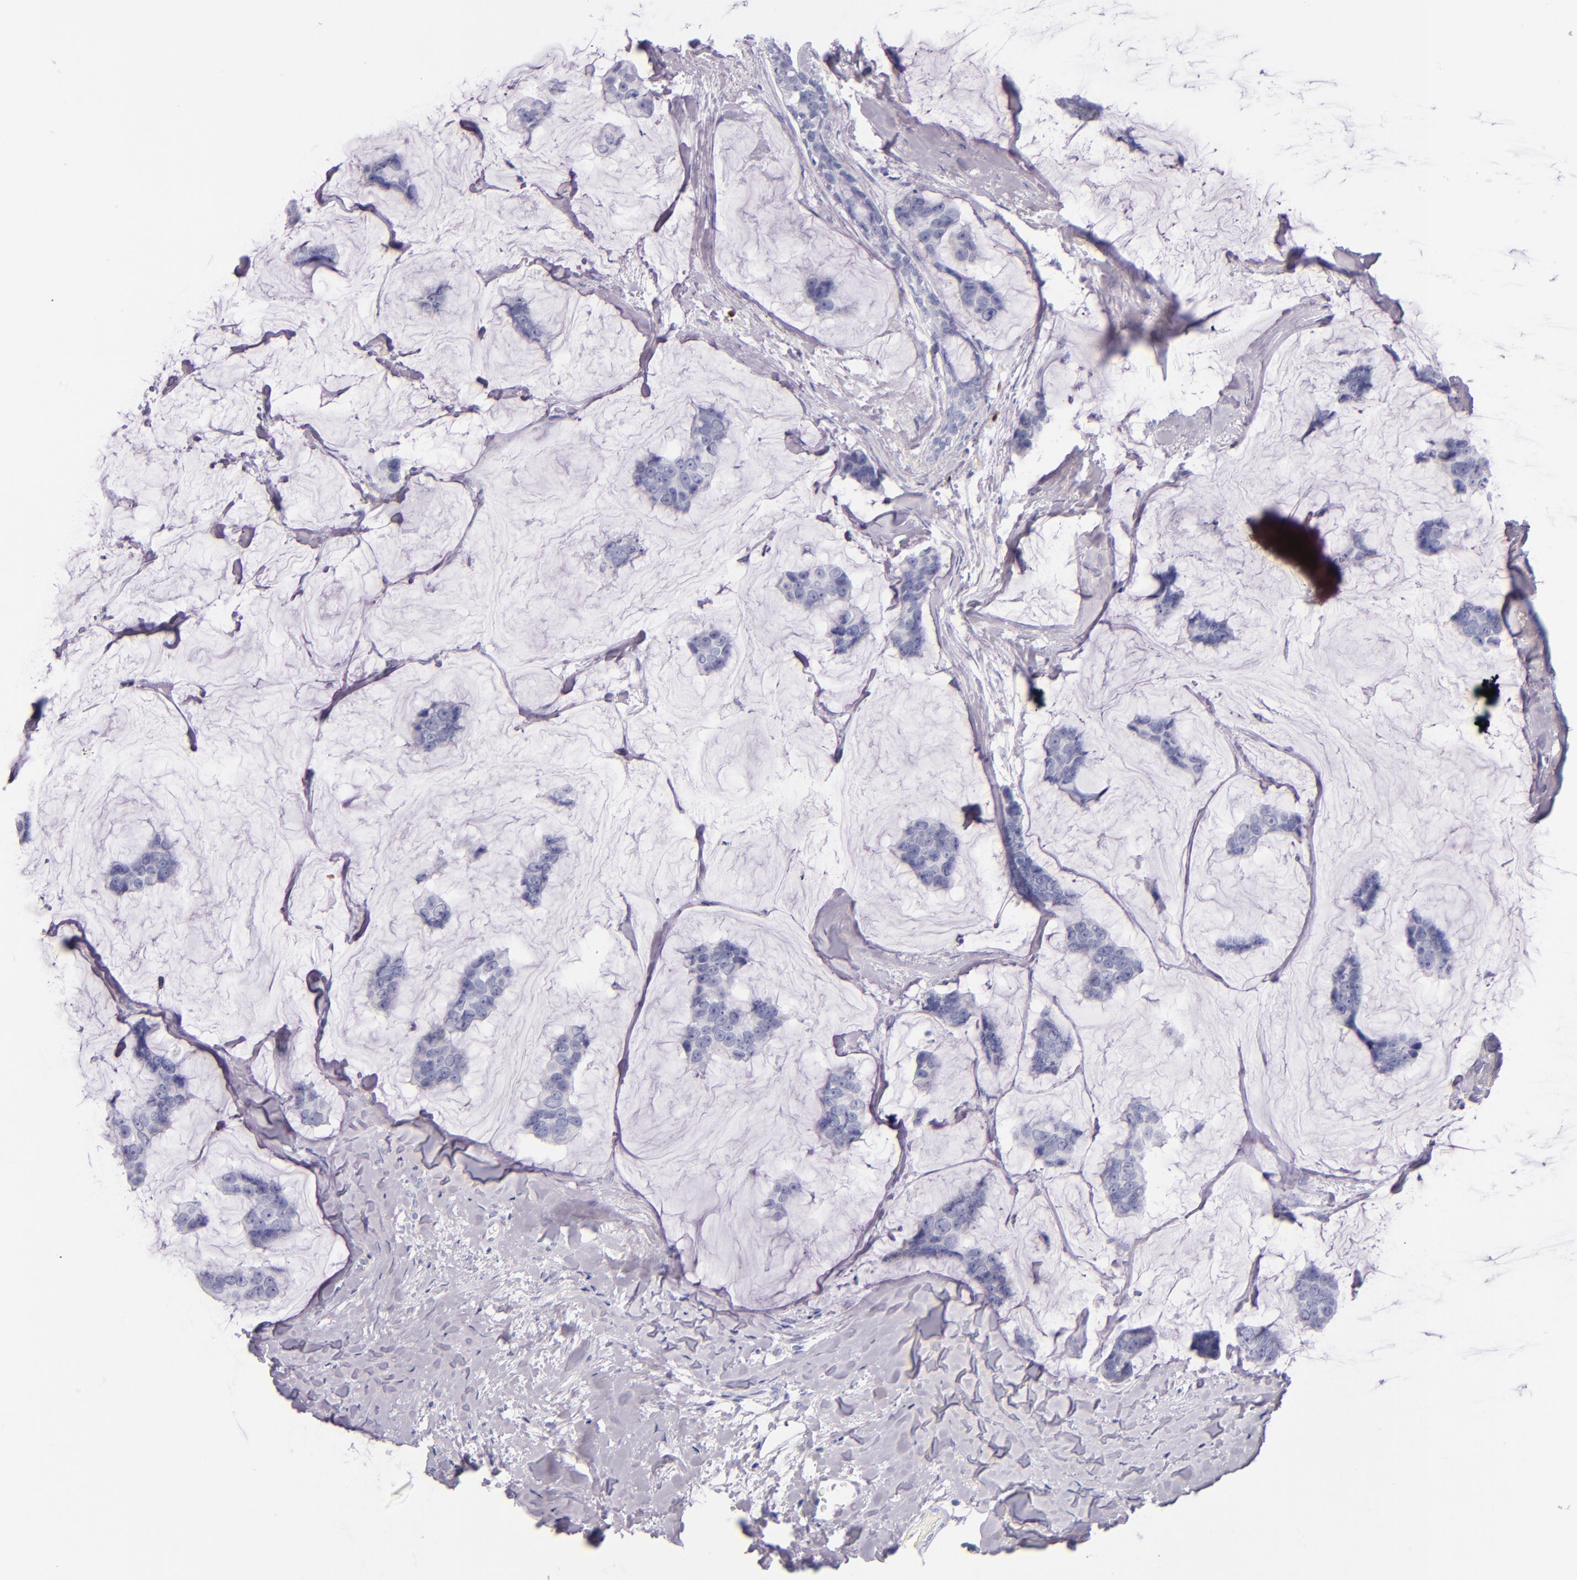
{"staining": {"intensity": "negative", "quantity": "none", "location": "none"}, "tissue": "breast cancer", "cell_type": "Tumor cells", "image_type": "cancer", "snomed": [{"axis": "morphology", "description": "Normal tissue, NOS"}, {"axis": "morphology", "description": "Duct carcinoma"}, {"axis": "topography", "description": "Breast"}], "caption": "DAB immunohistochemical staining of human breast cancer exhibits no significant positivity in tumor cells. The staining was performed using DAB (3,3'-diaminobenzidine) to visualize the protein expression in brown, while the nuclei were stained in blue with hematoxylin (Magnification: 20x).", "gene": "IRF4", "patient": {"sex": "female", "age": 50}}